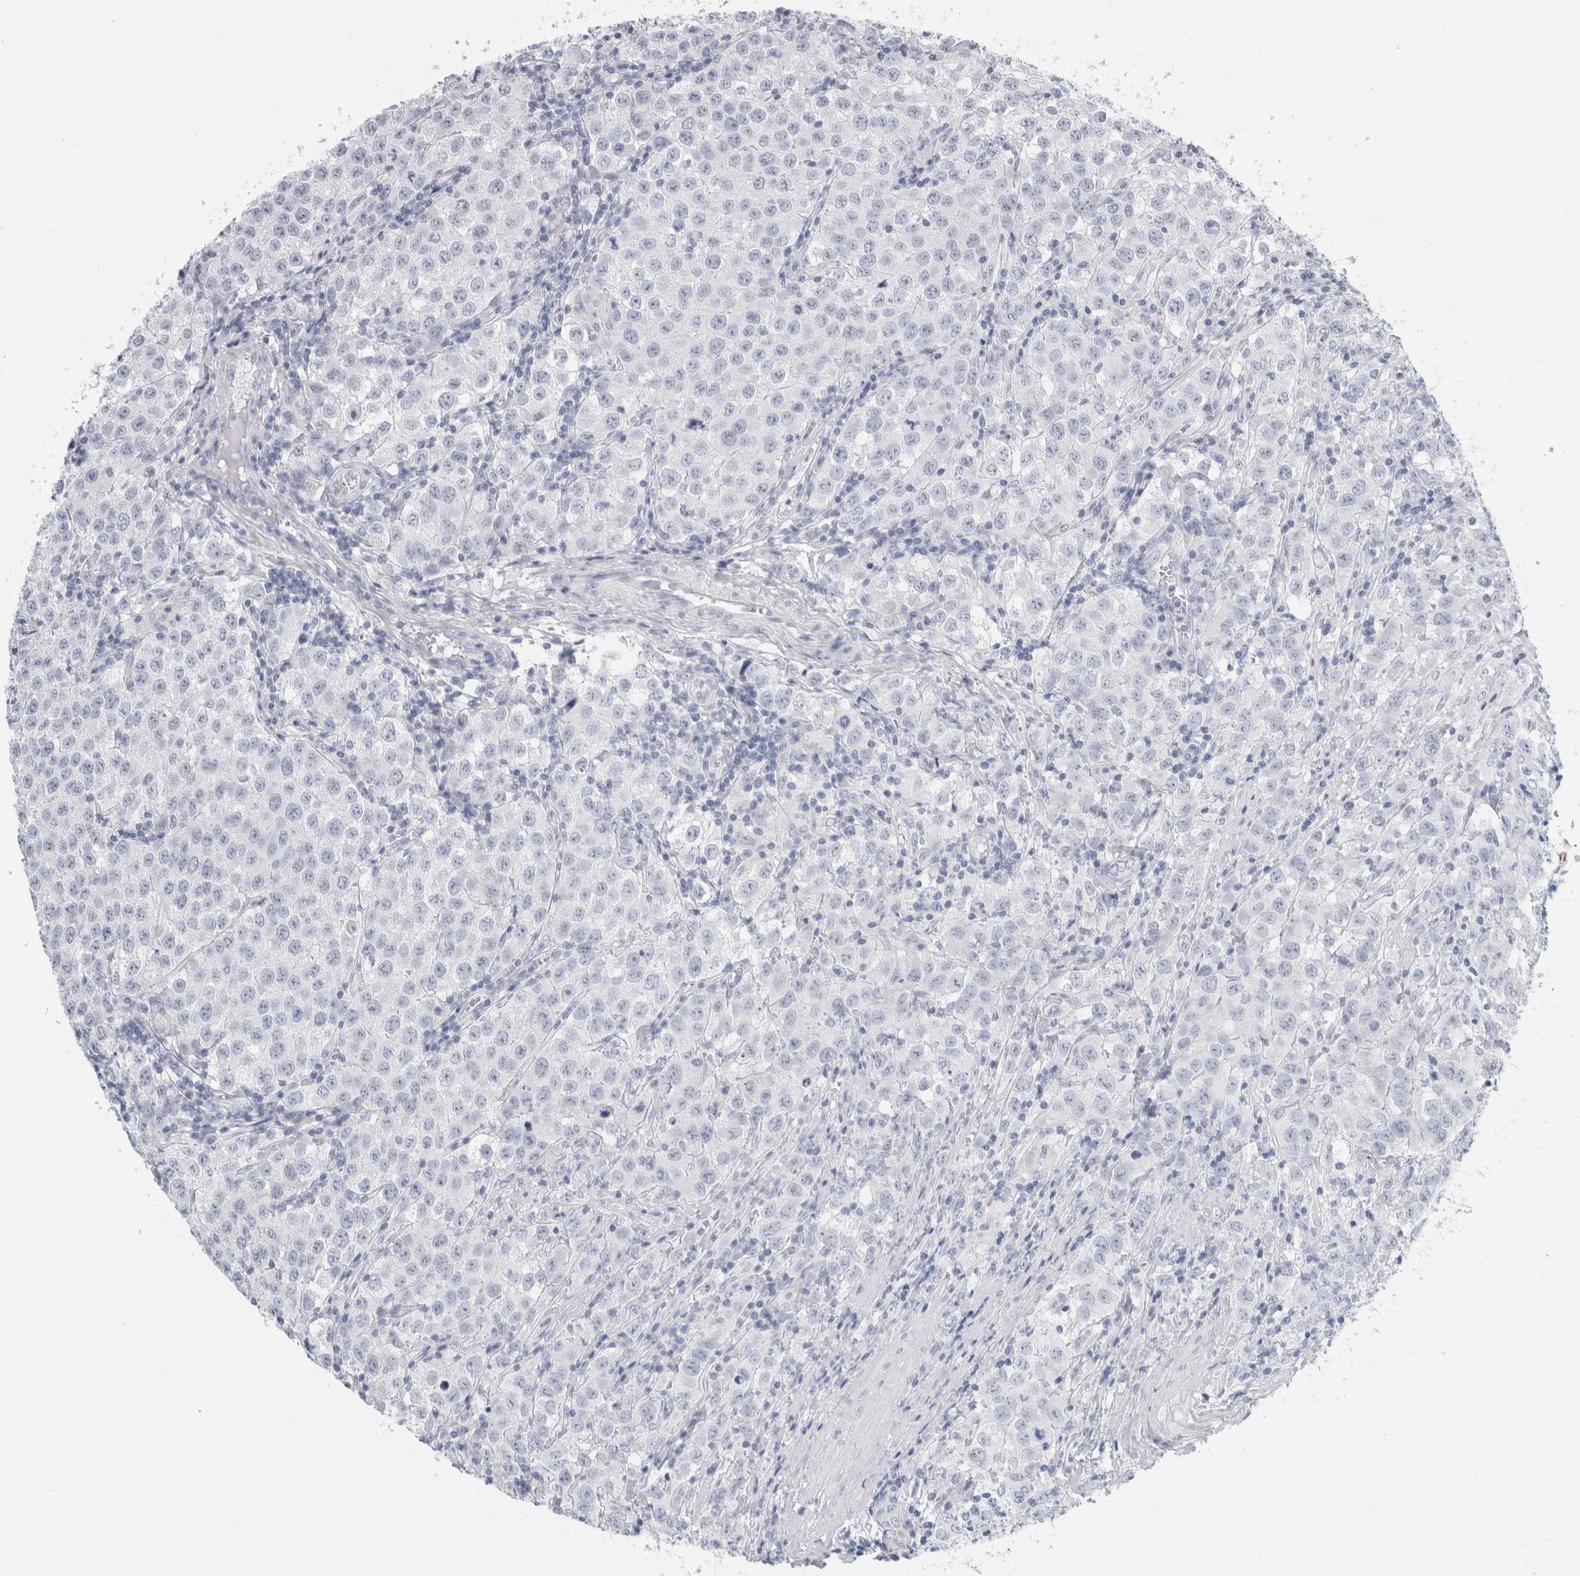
{"staining": {"intensity": "negative", "quantity": "none", "location": "none"}, "tissue": "testis cancer", "cell_type": "Tumor cells", "image_type": "cancer", "snomed": [{"axis": "morphology", "description": "Seminoma, NOS"}, {"axis": "morphology", "description": "Carcinoma, Embryonal, NOS"}, {"axis": "topography", "description": "Testis"}], "caption": "This is a photomicrograph of immunohistochemistry staining of testis cancer, which shows no positivity in tumor cells.", "gene": "RPH3AL", "patient": {"sex": "male", "age": 43}}